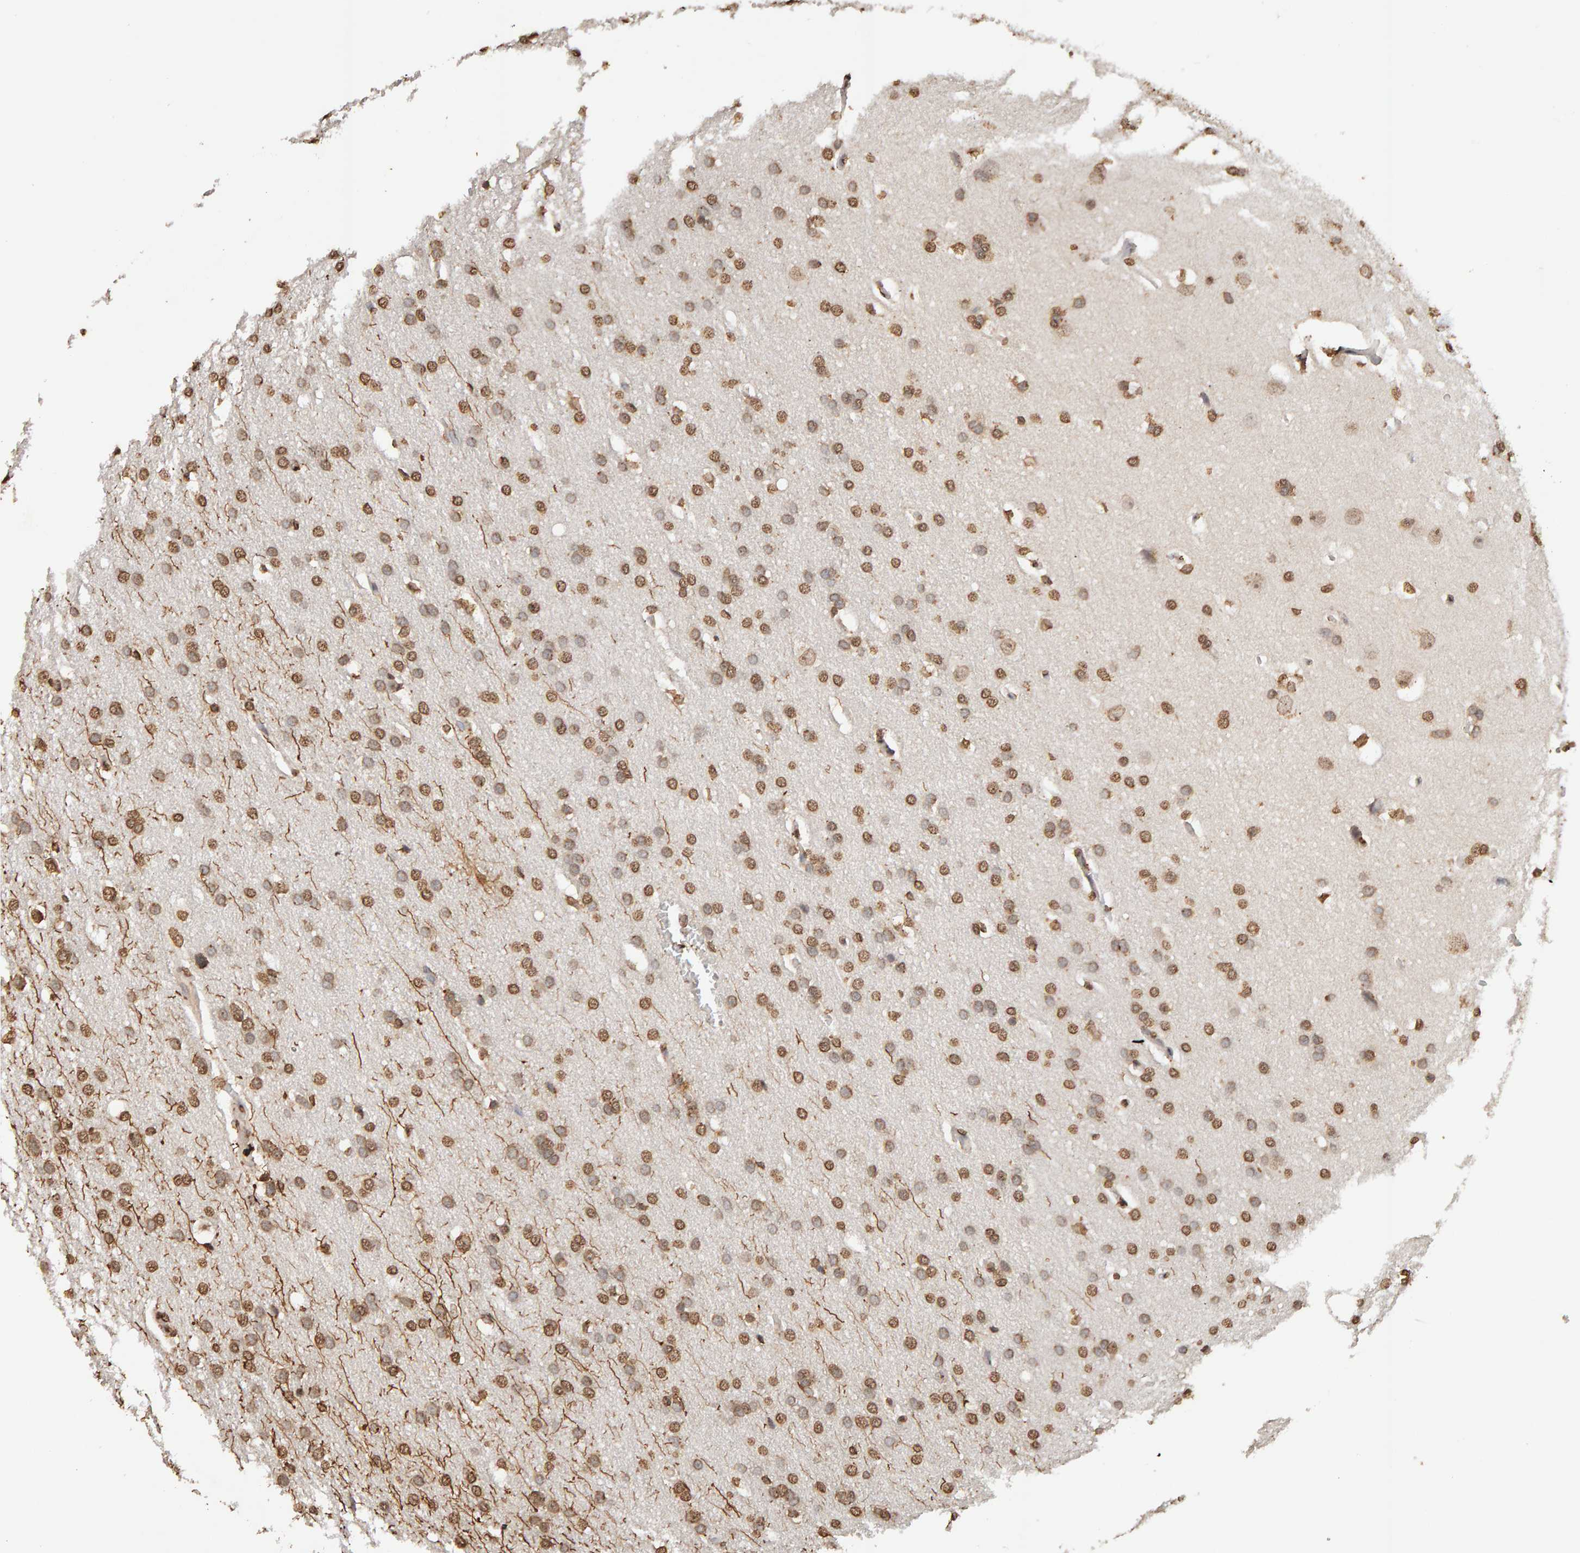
{"staining": {"intensity": "moderate", "quantity": ">75%", "location": "nuclear"}, "tissue": "glioma", "cell_type": "Tumor cells", "image_type": "cancer", "snomed": [{"axis": "morphology", "description": "Glioma, malignant, Low grade"}, {"axis": "topography", "description": "Brain"}], "caption": "Human malignant low-grade glioma stained with a protein marker exhibits moderate staining in tumor cells.", "gene": "DNAJB5", "patient": {"sex": "female", "age": 37}}